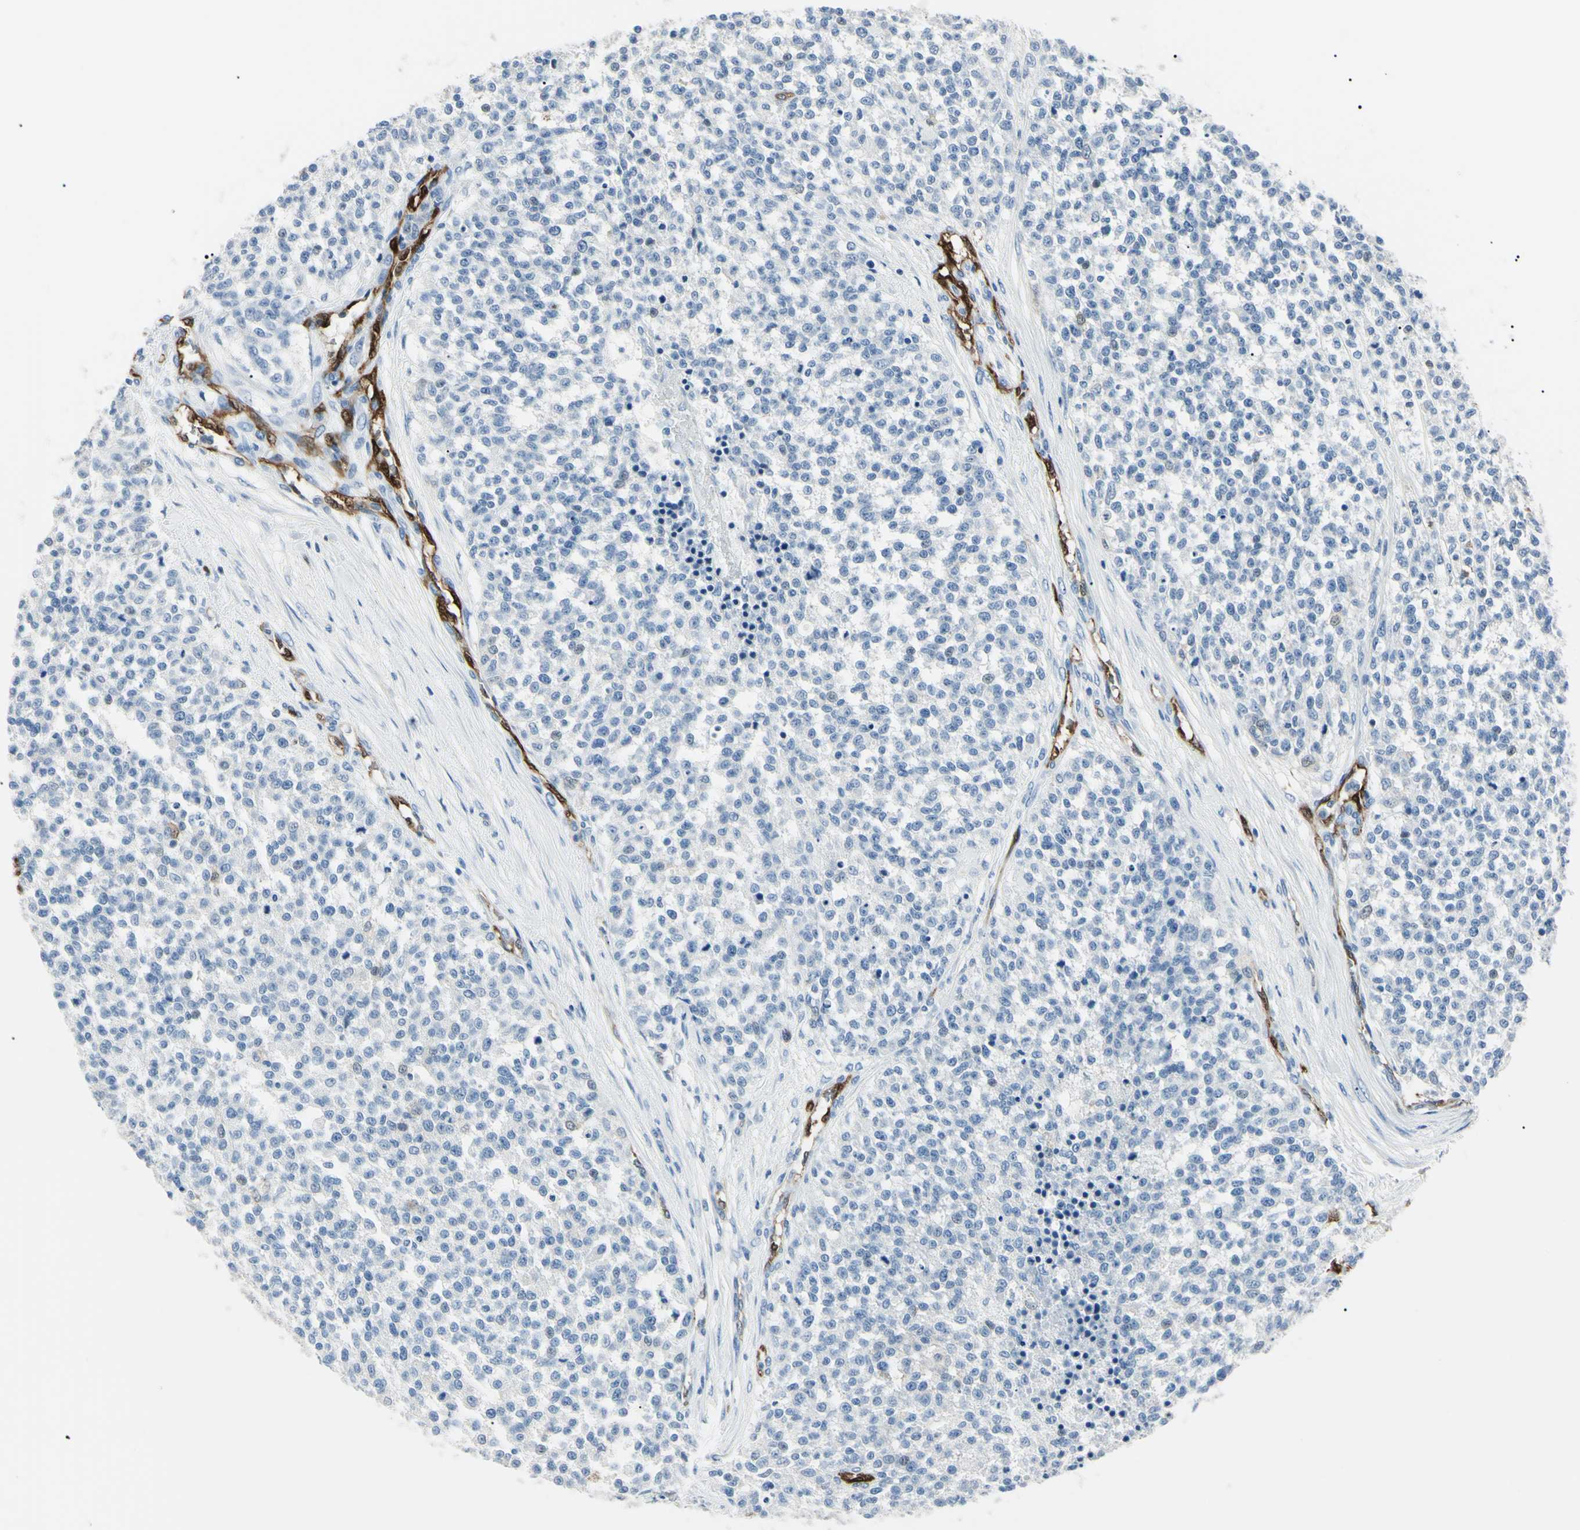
{"staining": {"intensity": "negative", "quantity": "none", "location": "none"}, "tissue": "testis cancer", "cell_type": "Tumor cells", "image_type": "cancer", "snomed": [{"axis": "morphology", "description": "Seminoma, NOS"}, {"axis": "topography", "description": "Testis"}], "caption": "Photomicrograph shows no protein staining in tumor cells of seminoma (testis) tissue. (Immunohistochemistry (ihc), brightfield microscopy, high magnification).", "gene": "CA2", "patient": {"sex": "male", "age": 59}}